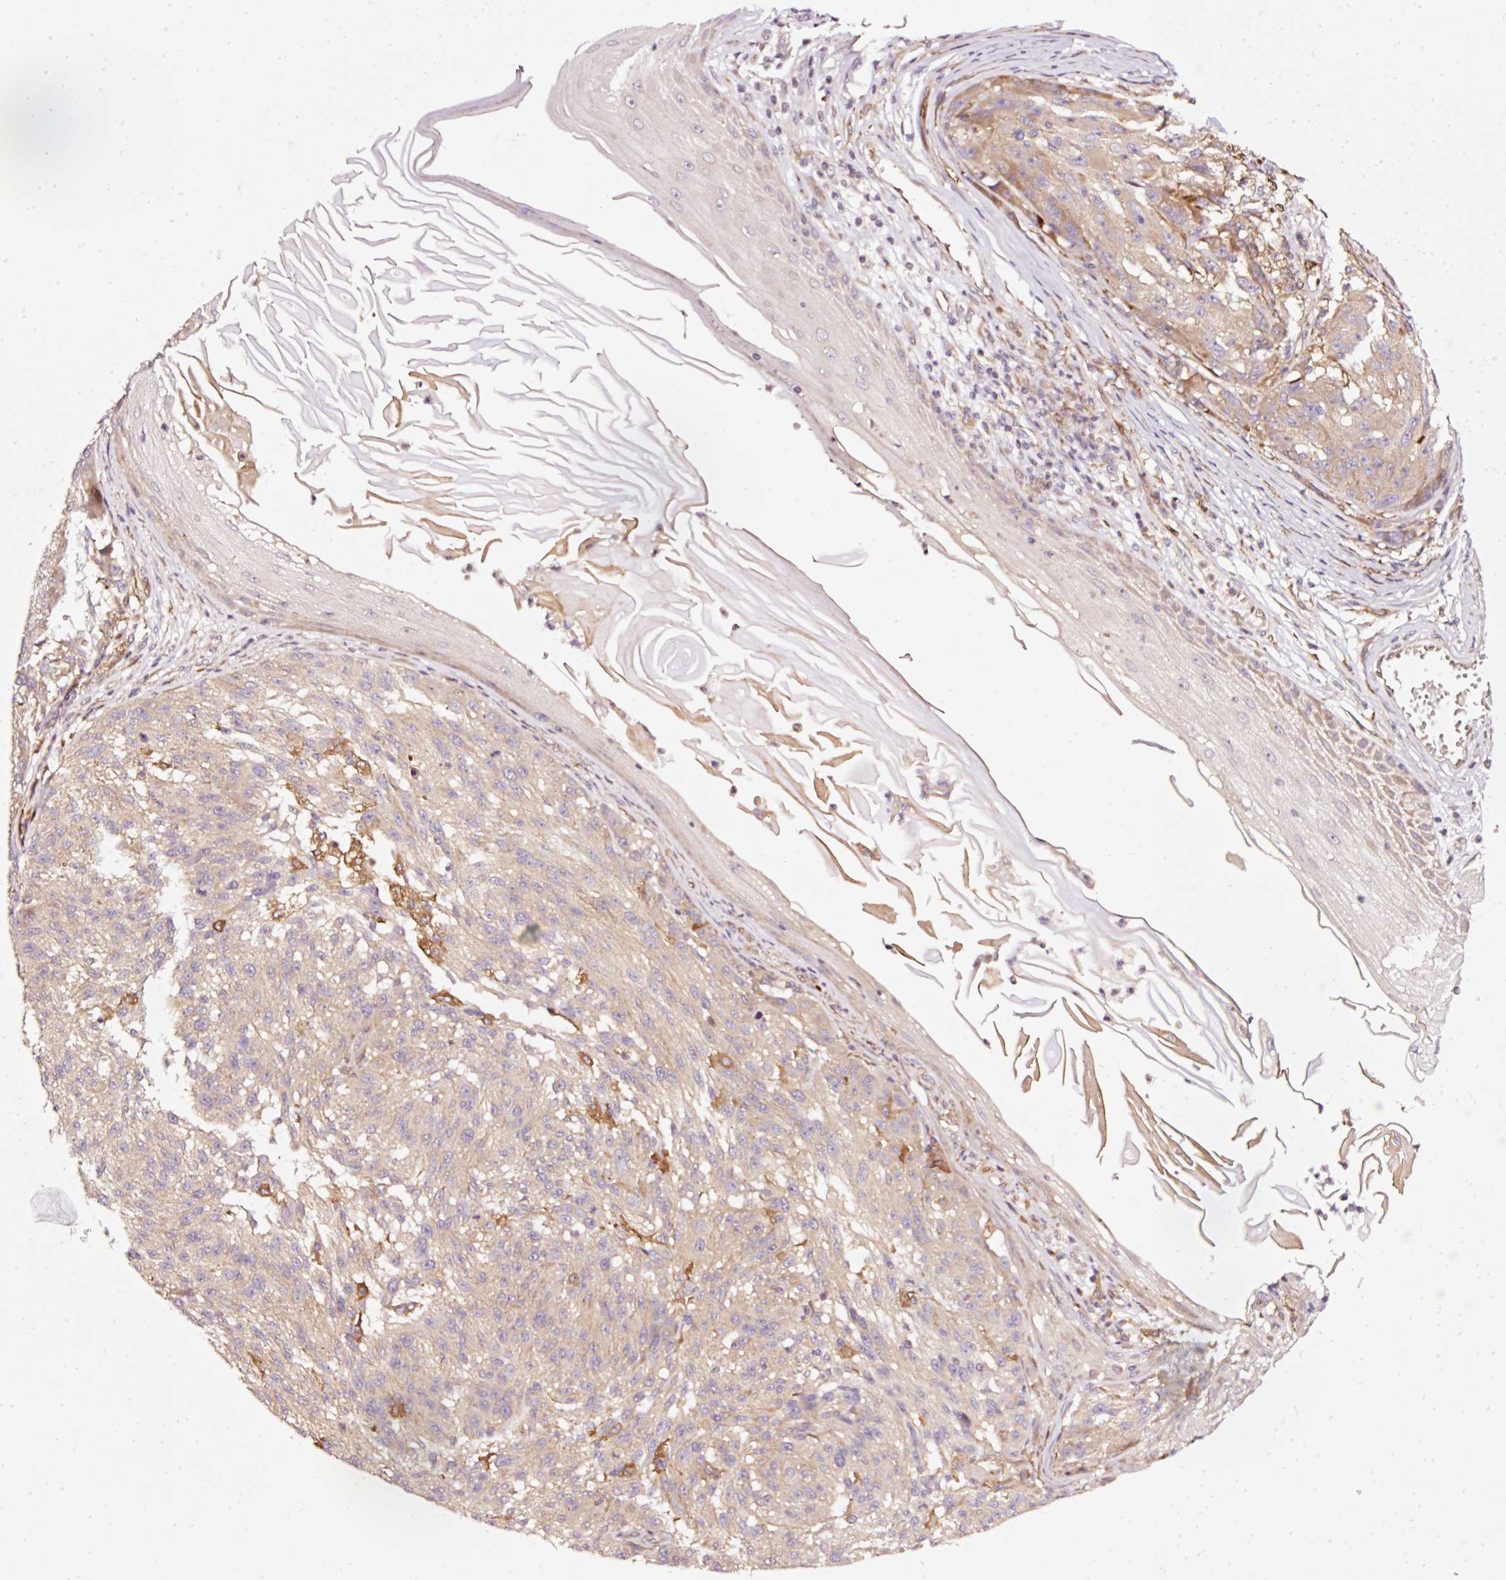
{"staining": {"intensity": "weak", "quantity": ">75%", "location": "cytoplasmic/membranous"}, "tissue": "melanoma", "cell_type": "Tumor cells", "image_type": "cancer", "snomed": [{"axis": "morphology", "description": "Malignant melanoma, NOS"}, {"axis": "topography", "description": "Skin"}], "caption": "Tumor cells demonstrate weak cytoplasmic/membranous positivity in about >75% of cells in malignant melanoma. Using DAB (brown) and hematoxylin (blue) stains, captured at high magnification using brightfield microscopy.", "gene": "NAPA", "patient": {"sex": "male", "age": 53}}